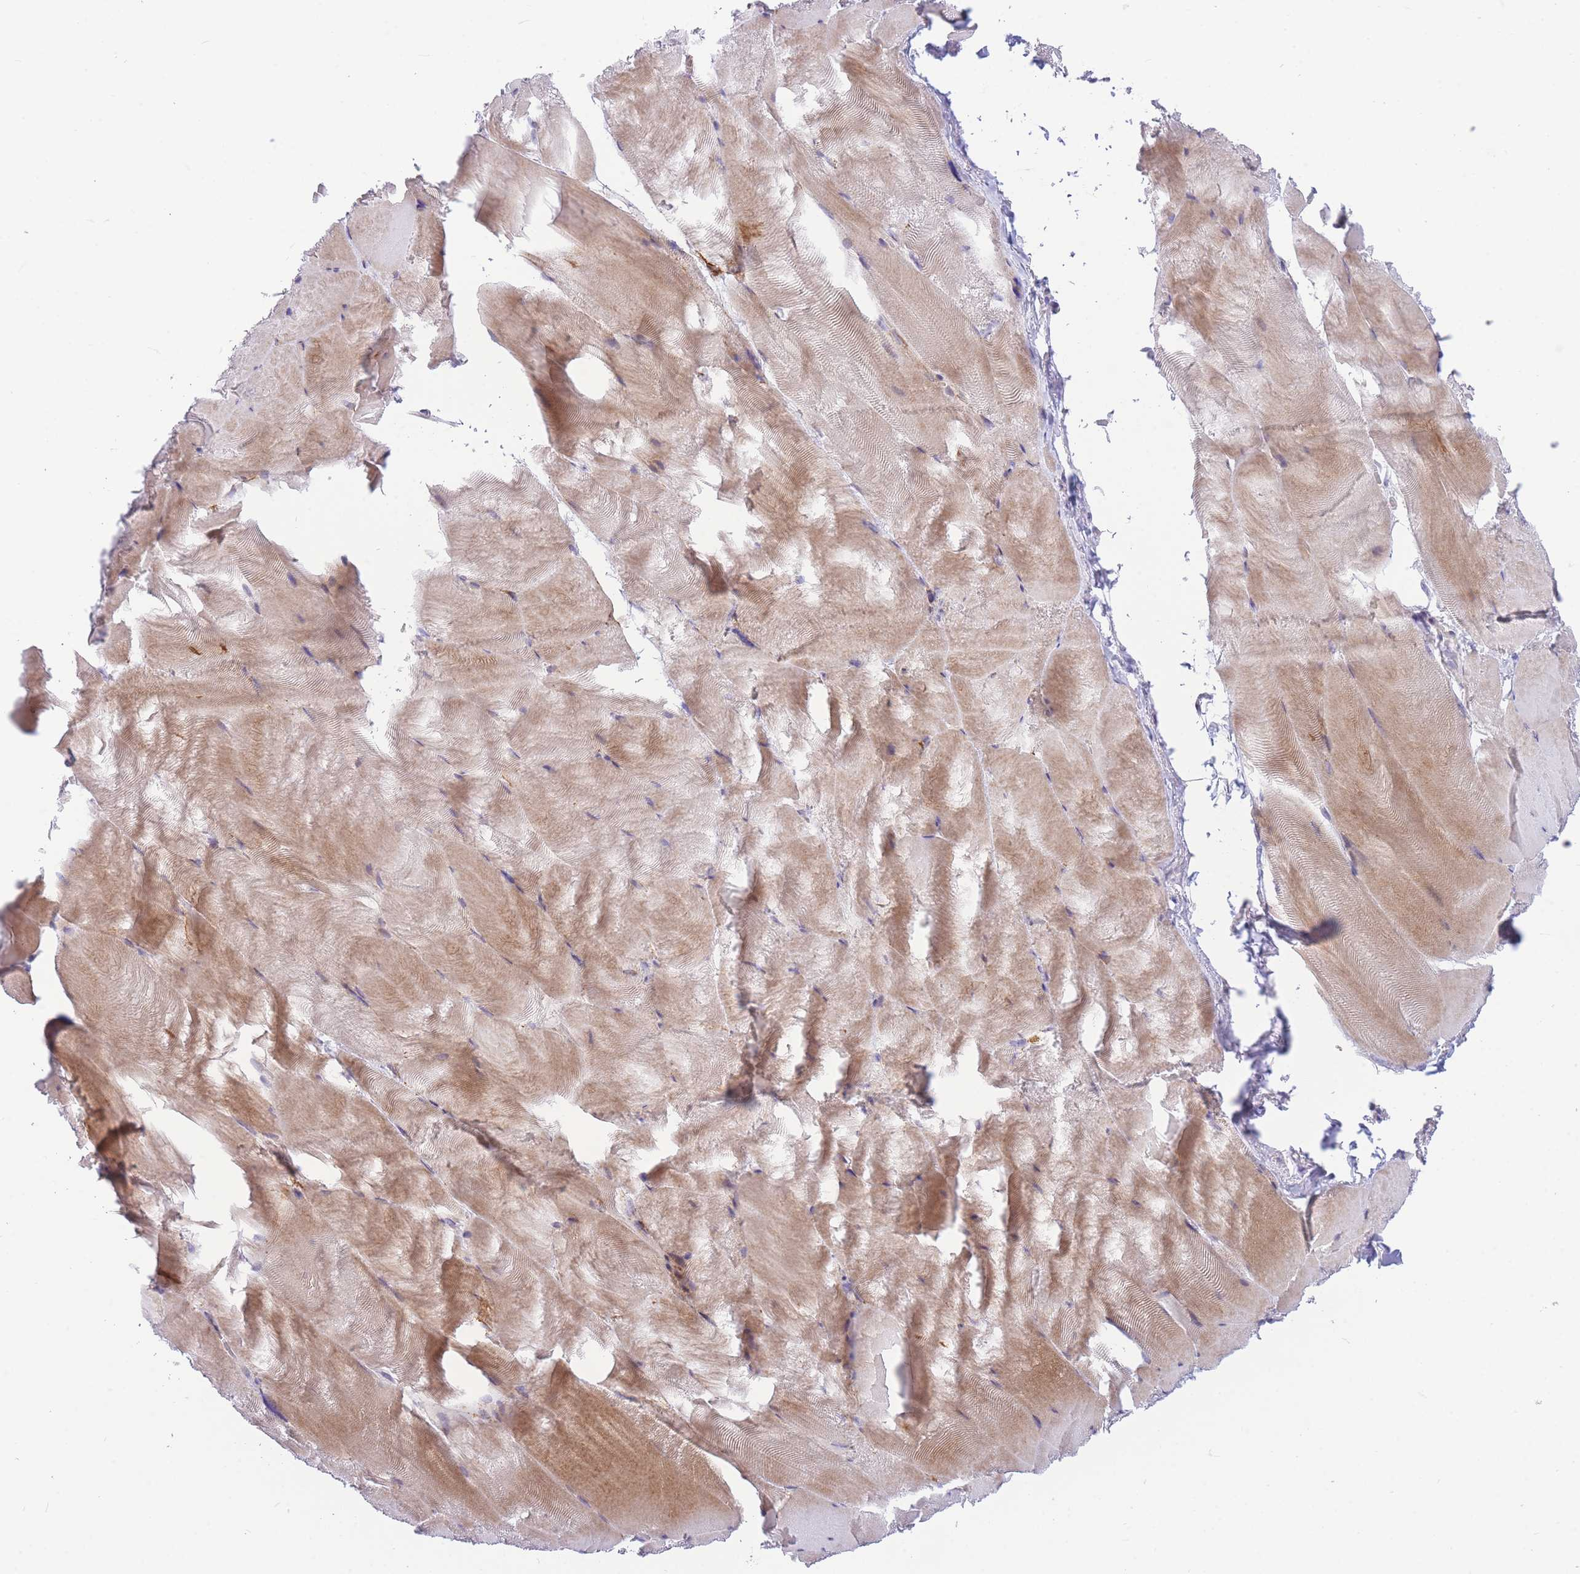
{"staining": {"intensity": "moderate", "quantity": "25%-75%", "location": "cytoplasmic/membranous,nuclear"}, "tissue": "skeletal muscle", "cell_type": "Myocytes", "image_type": "normal", "snomed": [{"axis": "morphology", "description": "Normal tissue, NOS"}, {"axis": "topography", "description": "Skeletal muscle"}], "caption": "Protein expression by immunohistochemistry shows moderate cytoplasmic/membranous,nuclear staining in about 25%-75% of myocytes in normal skeletal muscle.", "gene": "SHCBP1", "patient": {"sex": "female", "age": 64}}